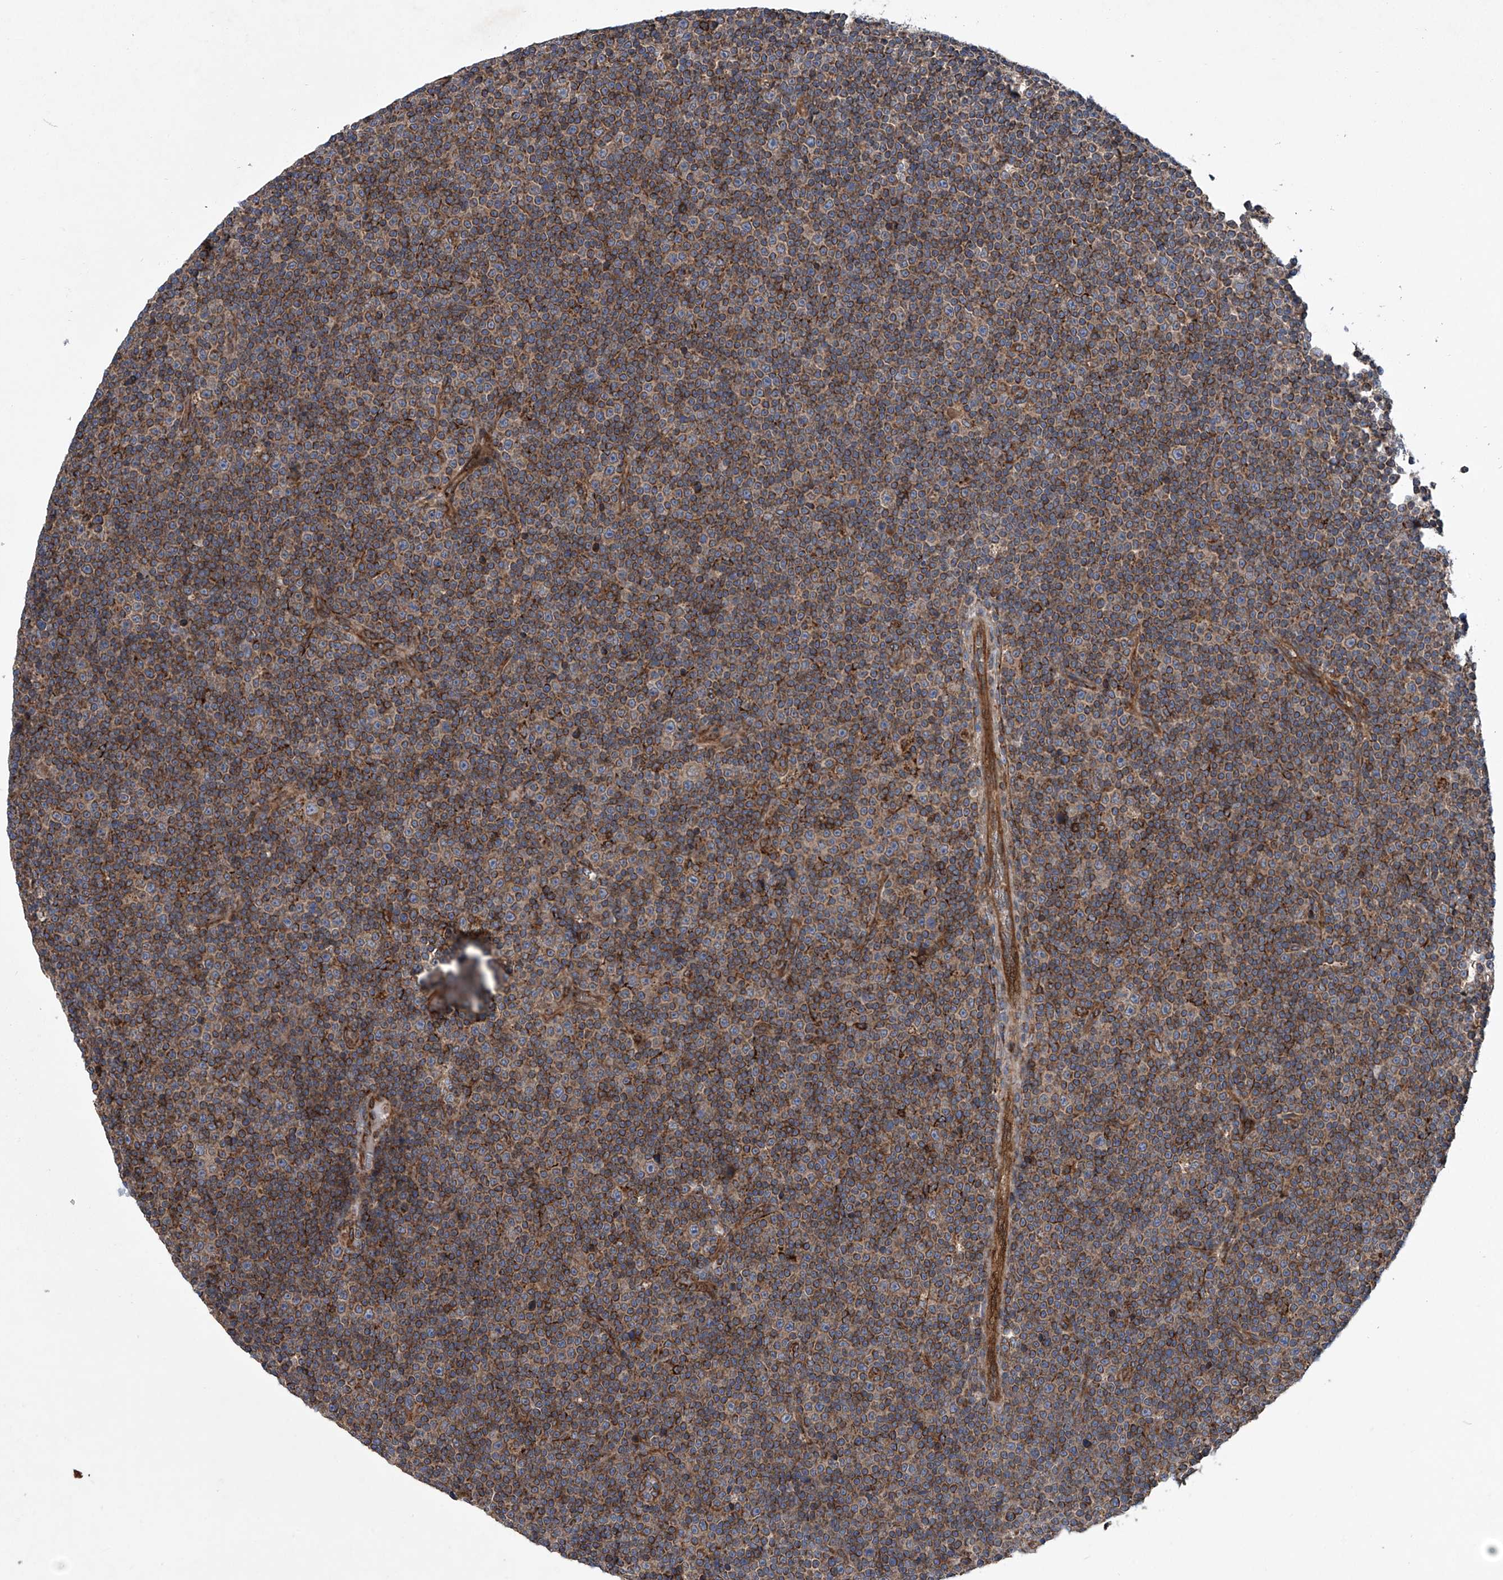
{"staining": {"intensity": "weak", "quantity": ">75%", "location": "cytoplasmic/membranous"}, "tissue": "lymphoma", "cell_type": "Tumor cells", "image_type": "cancer", "snomed": [{"axis": "morphology", "description": "Malignant lymphoma, non-Hodgkin's type, Low grade"}, {"axis": "topography", "description": "Lymph node"}], "caption": "Lymphoma was stained to show a protein in brown. There is low levels of weak cytoplasmic/membranous positivity in approximately >75% of tumor cells.", "gene": "ASCC3", "patient": {"sex": "female", "age": 67}}